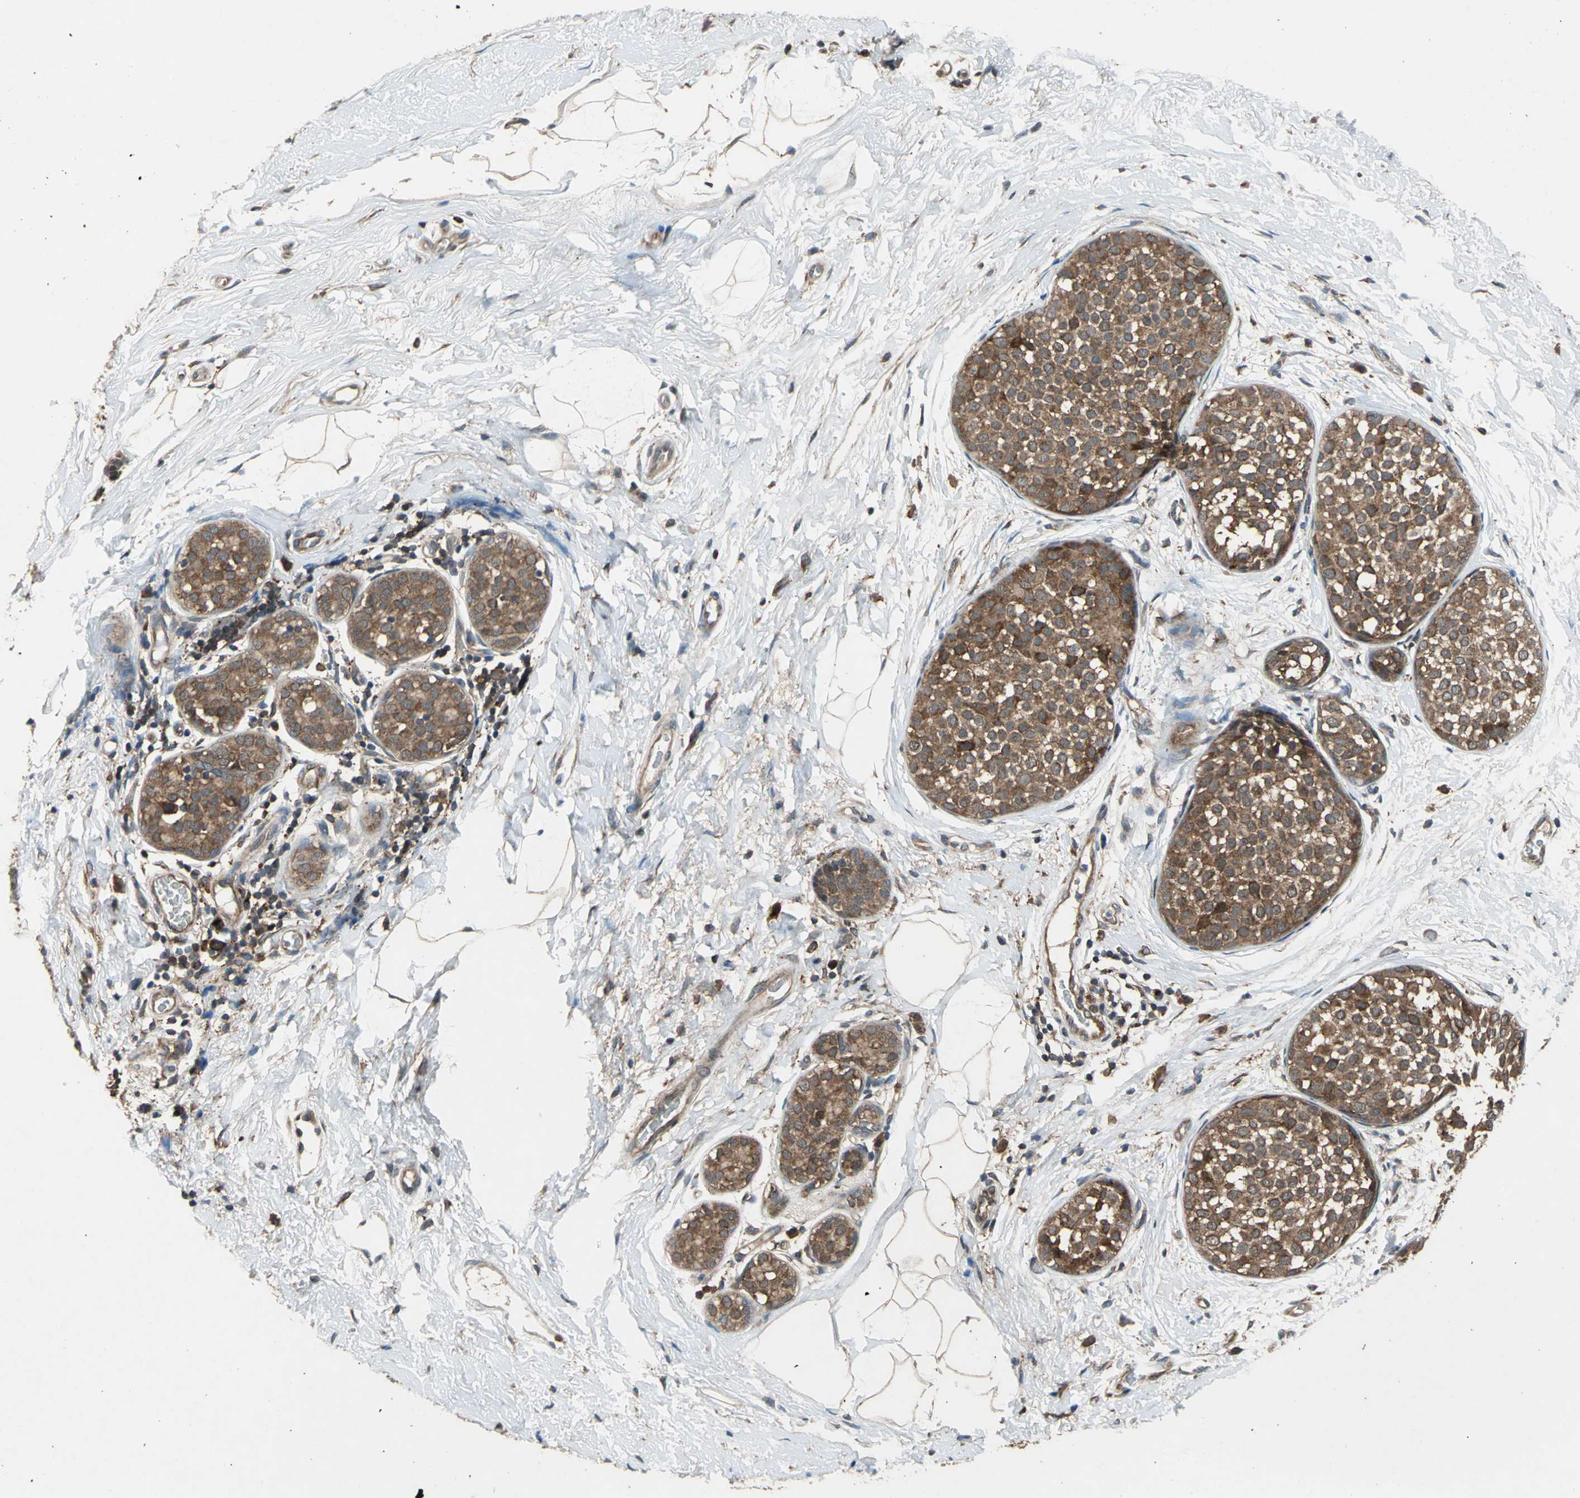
{"staining": {"intensity": "strong", "quantity": ">75%", "location": "cytoplasmic/membranous"}, "tissue": "breast cancer", "cell_type": "Tumor cells", "image_type": "cancer", "snomed": [{"axis": "morphology", "description": "Lobular carcinoma, in situ"}, {"axis": "morphology", "description": "Lobular carcinoma"}, {"axis": "topography", "description": "Breast"}], "caption": "The image reveals immunohistochemical staining of lobular carcinoma (breast). There is strong cytoplasmic/membranous staining is identified in about >75% of tumor cells.", "gene": "NFKBIE", "patient": {"sex": "female", "age": 41}}